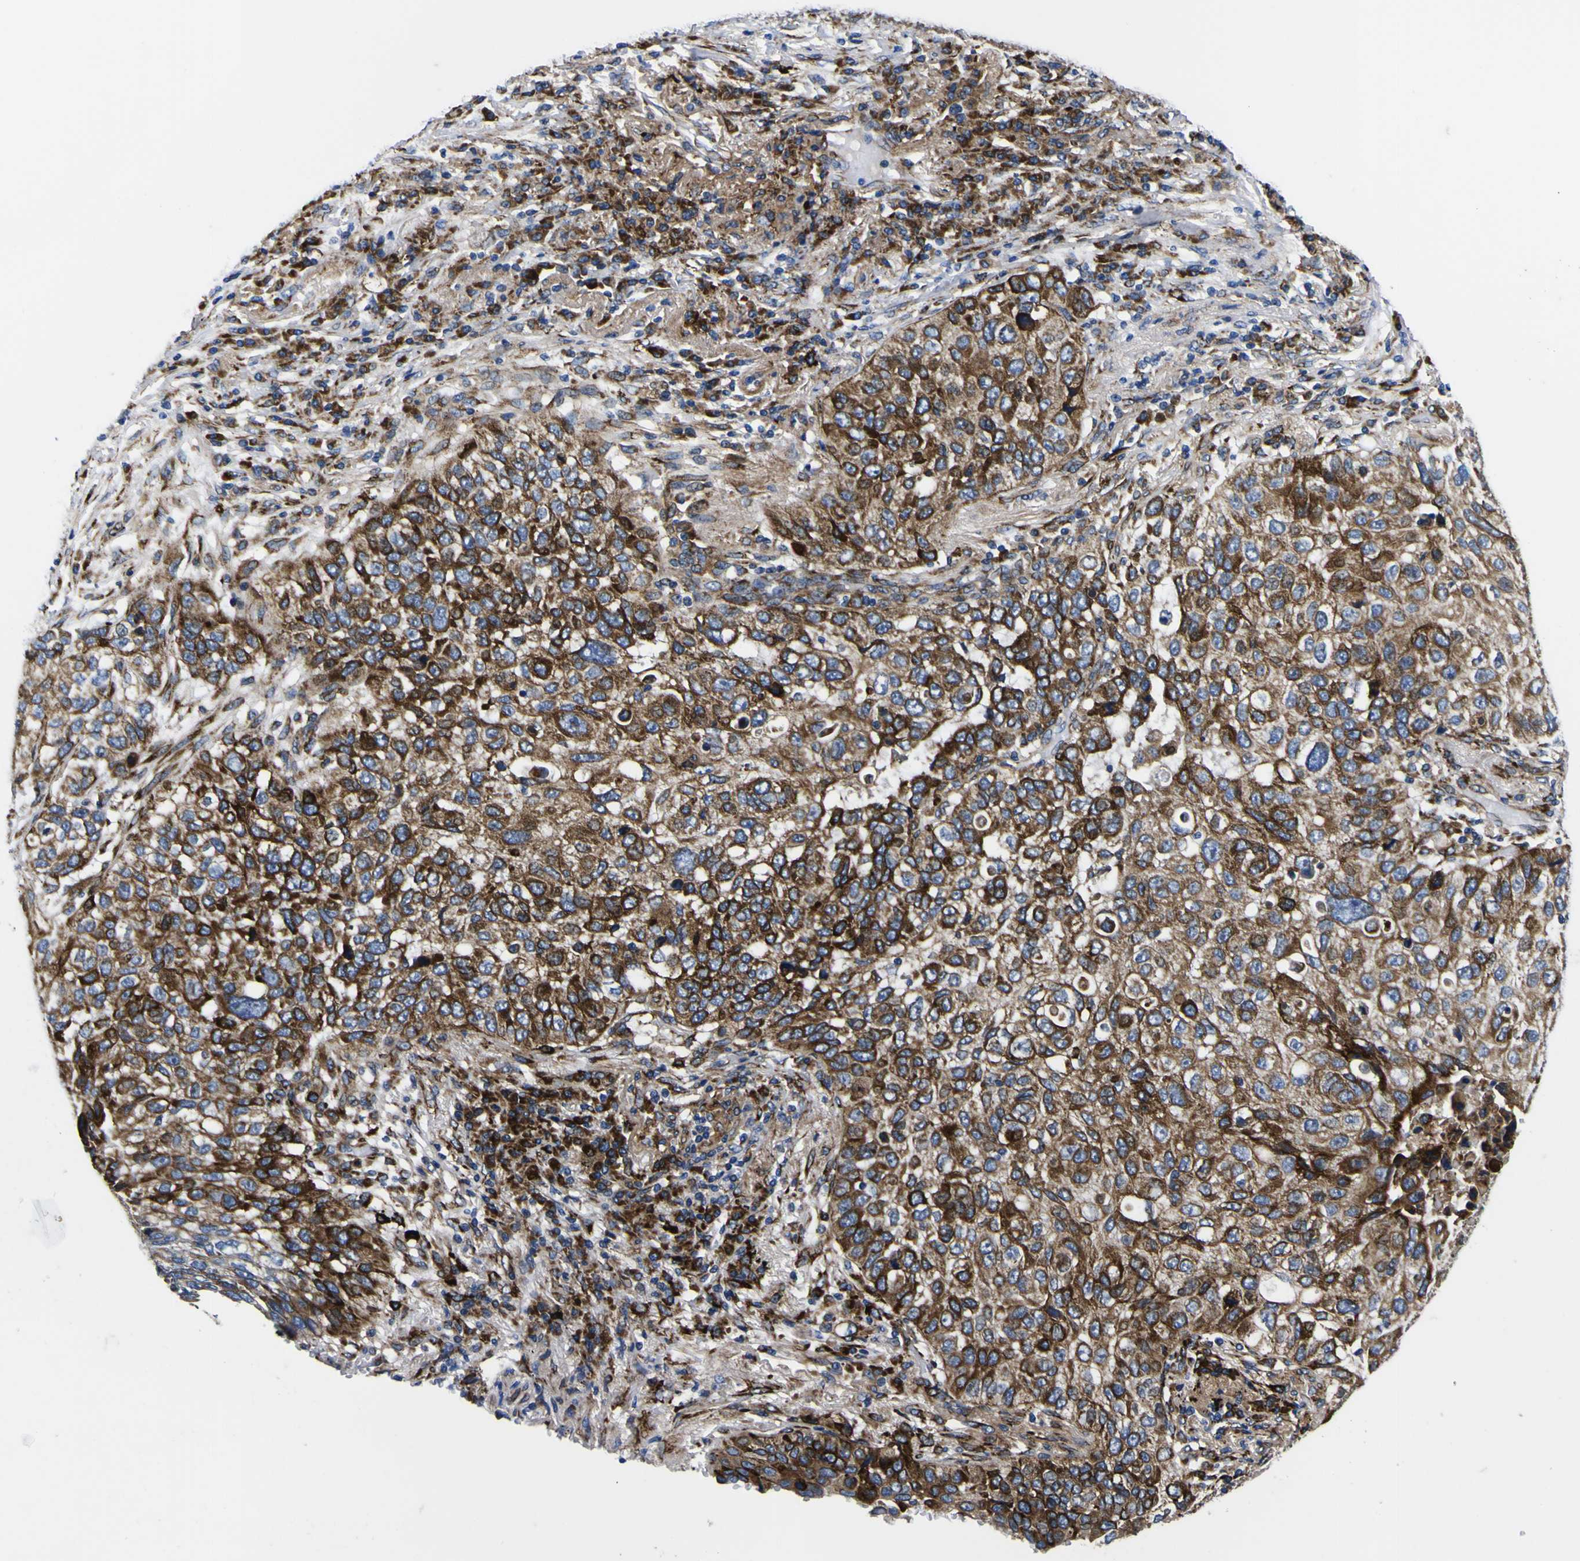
{"staining": {"intensity": "strong", "quantity": ">75%", "location": "cytoplasmic/membranous"}, "tissue": "lung cancer", "cell_type": "Tumor cells", "image_type": "cancer", "snomed": [{"axis": "morphology", "description": "Squamous cell carcinoma, NOS"}, {"axis": "topography", "description": "Lung"}], "caption": "Protein expression analysis of human squamous cell carcinoma (lung) reveals strong cytoplasmic/membranous expression in about >75% of tumor cells. The staining was performed using DAB (3,3'-diaminobenzidine) to visualize the protein expression in brown, while the nuclei were stained in blue with hematoxylin (Magnification: 20x).", "gene": "SCD", "patient": {"sex": "male", "age": 57}}